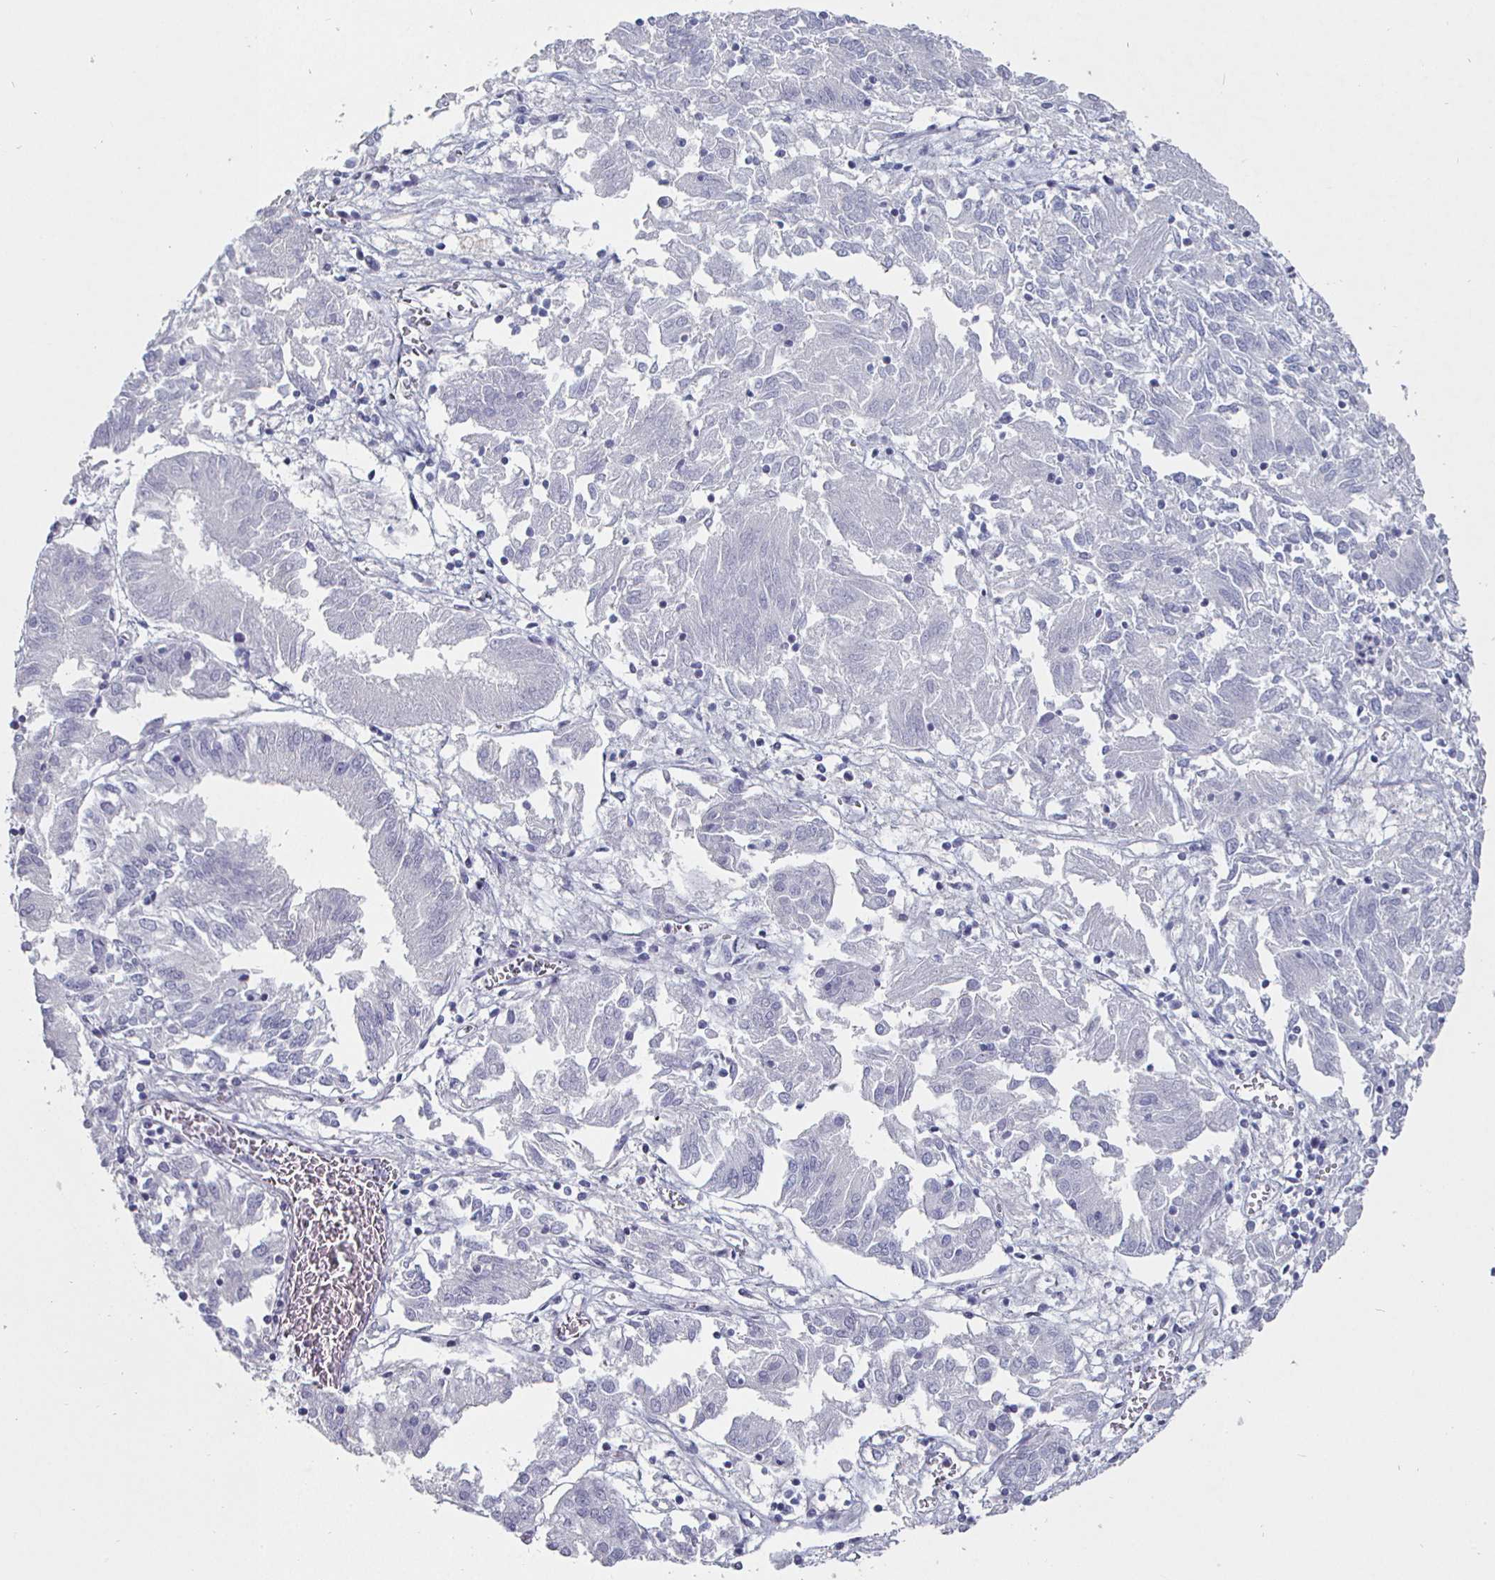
{"staining": {"intensity": "negative", "quantity": "none", "location": "none"}, "tissue": "endometrial cancer", "cell_type": "Tumor cells", "image_type": "cancer", "snomed": [{"axis": "morphology", "description": "Adenocarcinoma, NOS"}, {"axis": "topography", "description": "Endometrium"}], "caption": "Immunohistochemistry (IHC) micrograph of neoplastic tissue: endometrial adenocarcinoma stained with DAB shows no significant protein staining in tumor cells.", "gene": "ENPP1", "patient": {"sex": "female", "age": 54}}